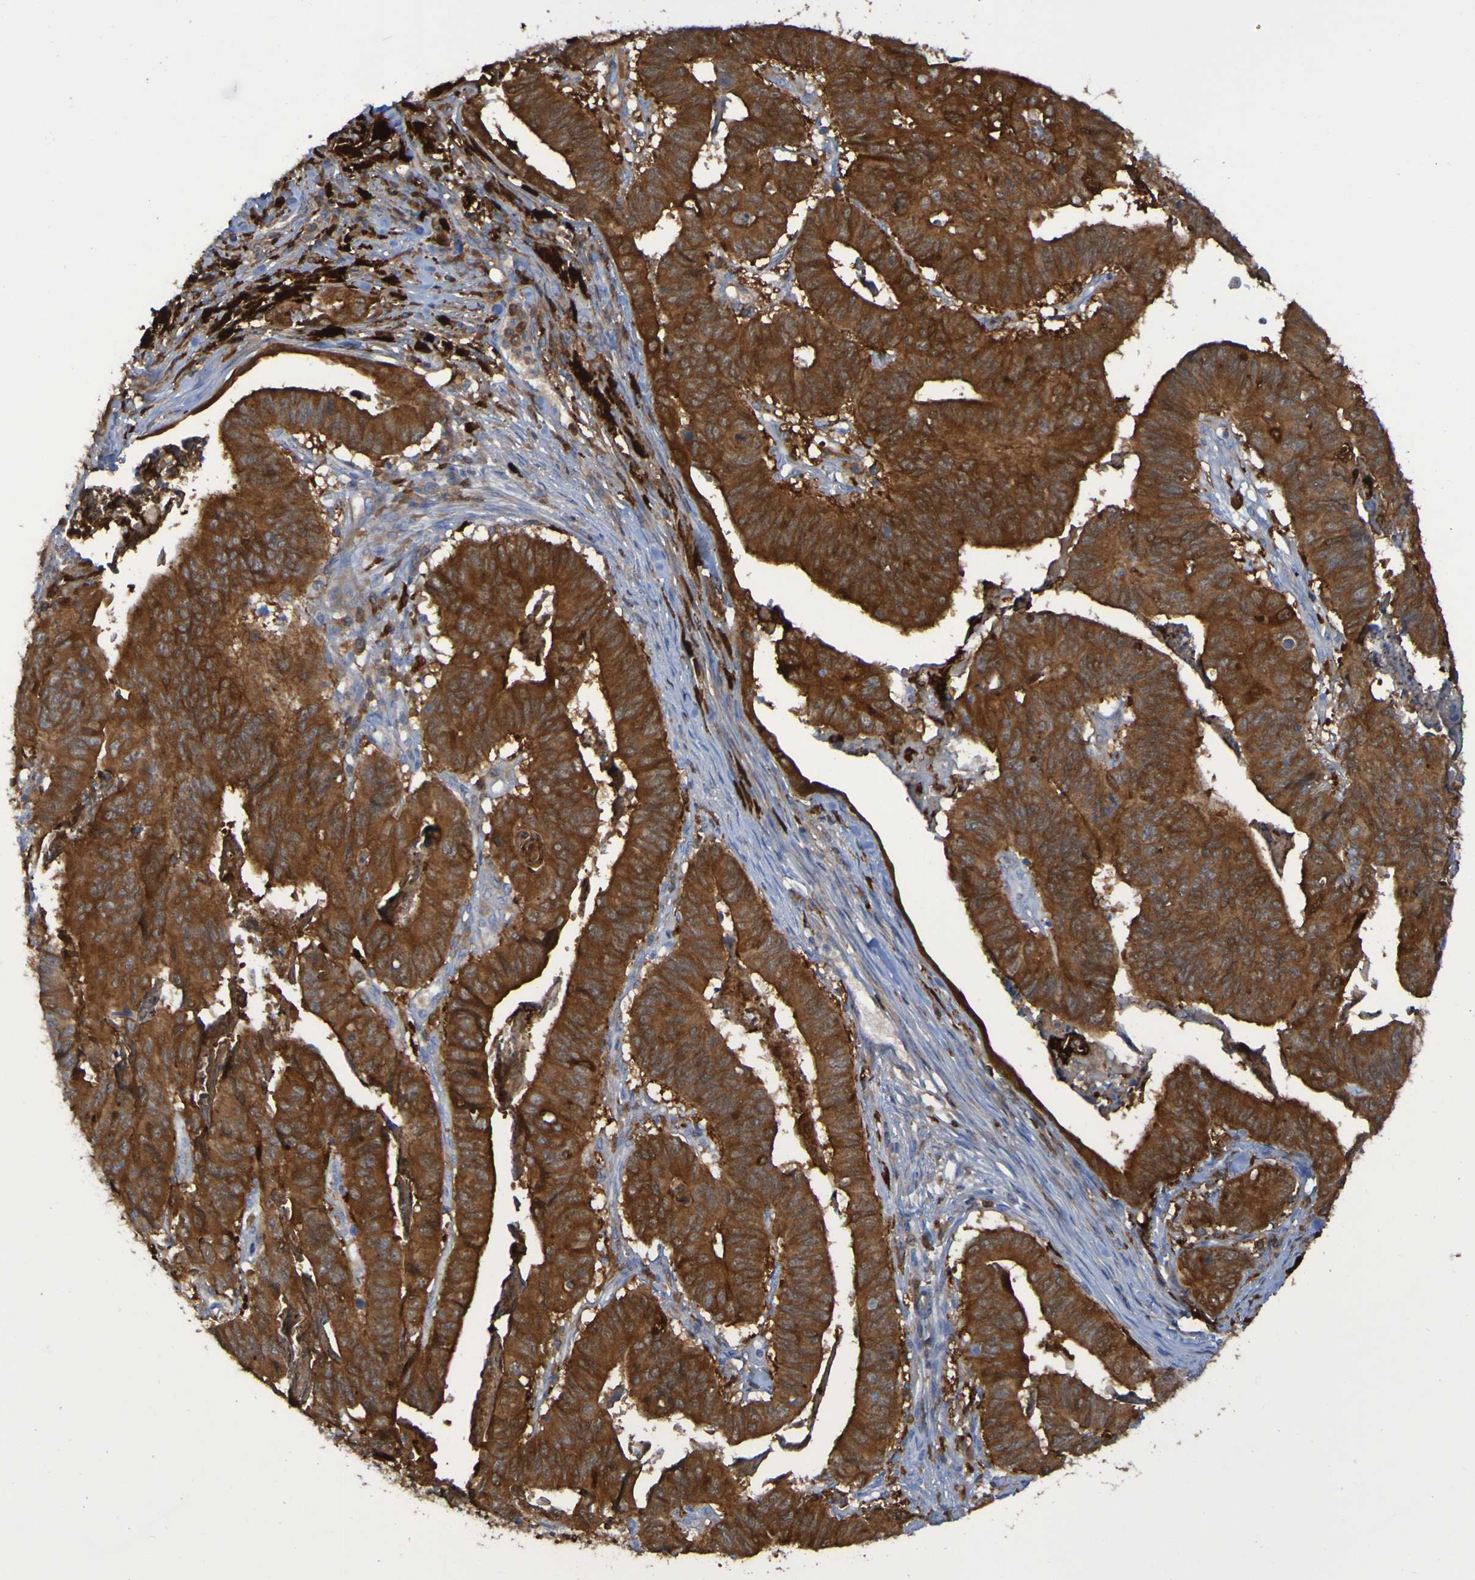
{"staining": {"intensity": "strong", "quantity": ">75%", "location": "cytoplasmic/membranous"}, "tissue": "stomach cancer", "cell_type": "Tumor cells", "image_type": "cancer", "snomed": [{"axis": "morphology", "description": "Adenocarcinoma, NOS"}, {"axis": "topography", "description": "Stomach, lower"}], "caption": "Immunohistochemical staining of human stomach adenocarcinoma displays high levels of strong cytoplasmic/membranous protein staining in approximately >75% of tumor cells.", "gene": "MPPE1", "patient": {"sex": "male", "age": 77}}